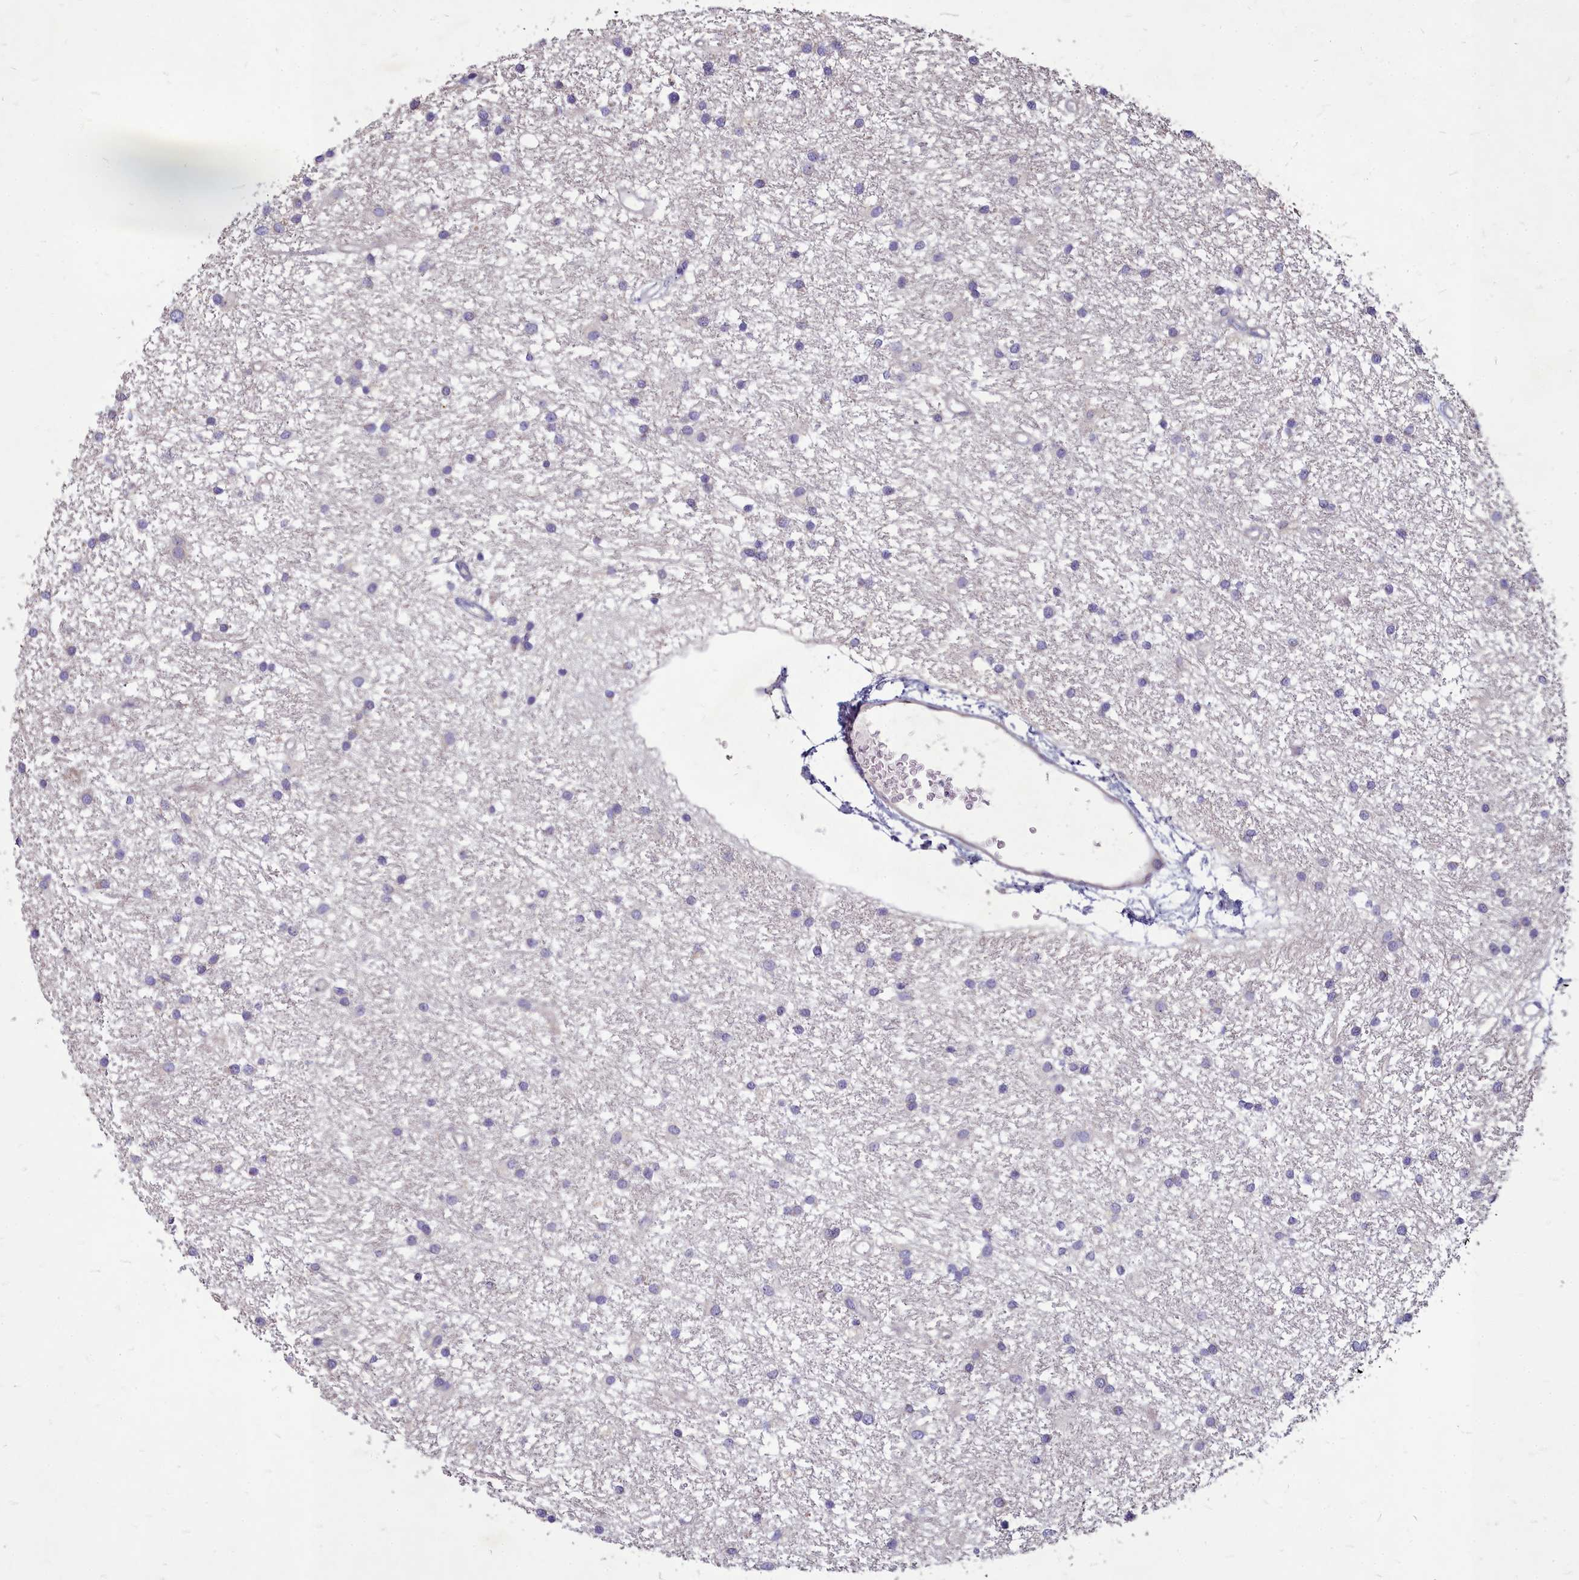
{"staining": {"intensity": "negative", "quantity": "none", "location": "none"}, "tissue": "glioma", "cell_type": "Tumor cells", "image_type": "cancer", "snomed": [{"axis": "morphology", "description": "Glioma, malignant, High grade"}, {"axis": "topography", "description": "Brain"}], "caption": "Micrograph shows no significant protein staining in tumor cells of high-grade glioma (malignant). Nuclei are stained in blue.", "gene": "SMPD4", "patient": {"sex": "male", "age": 77}}